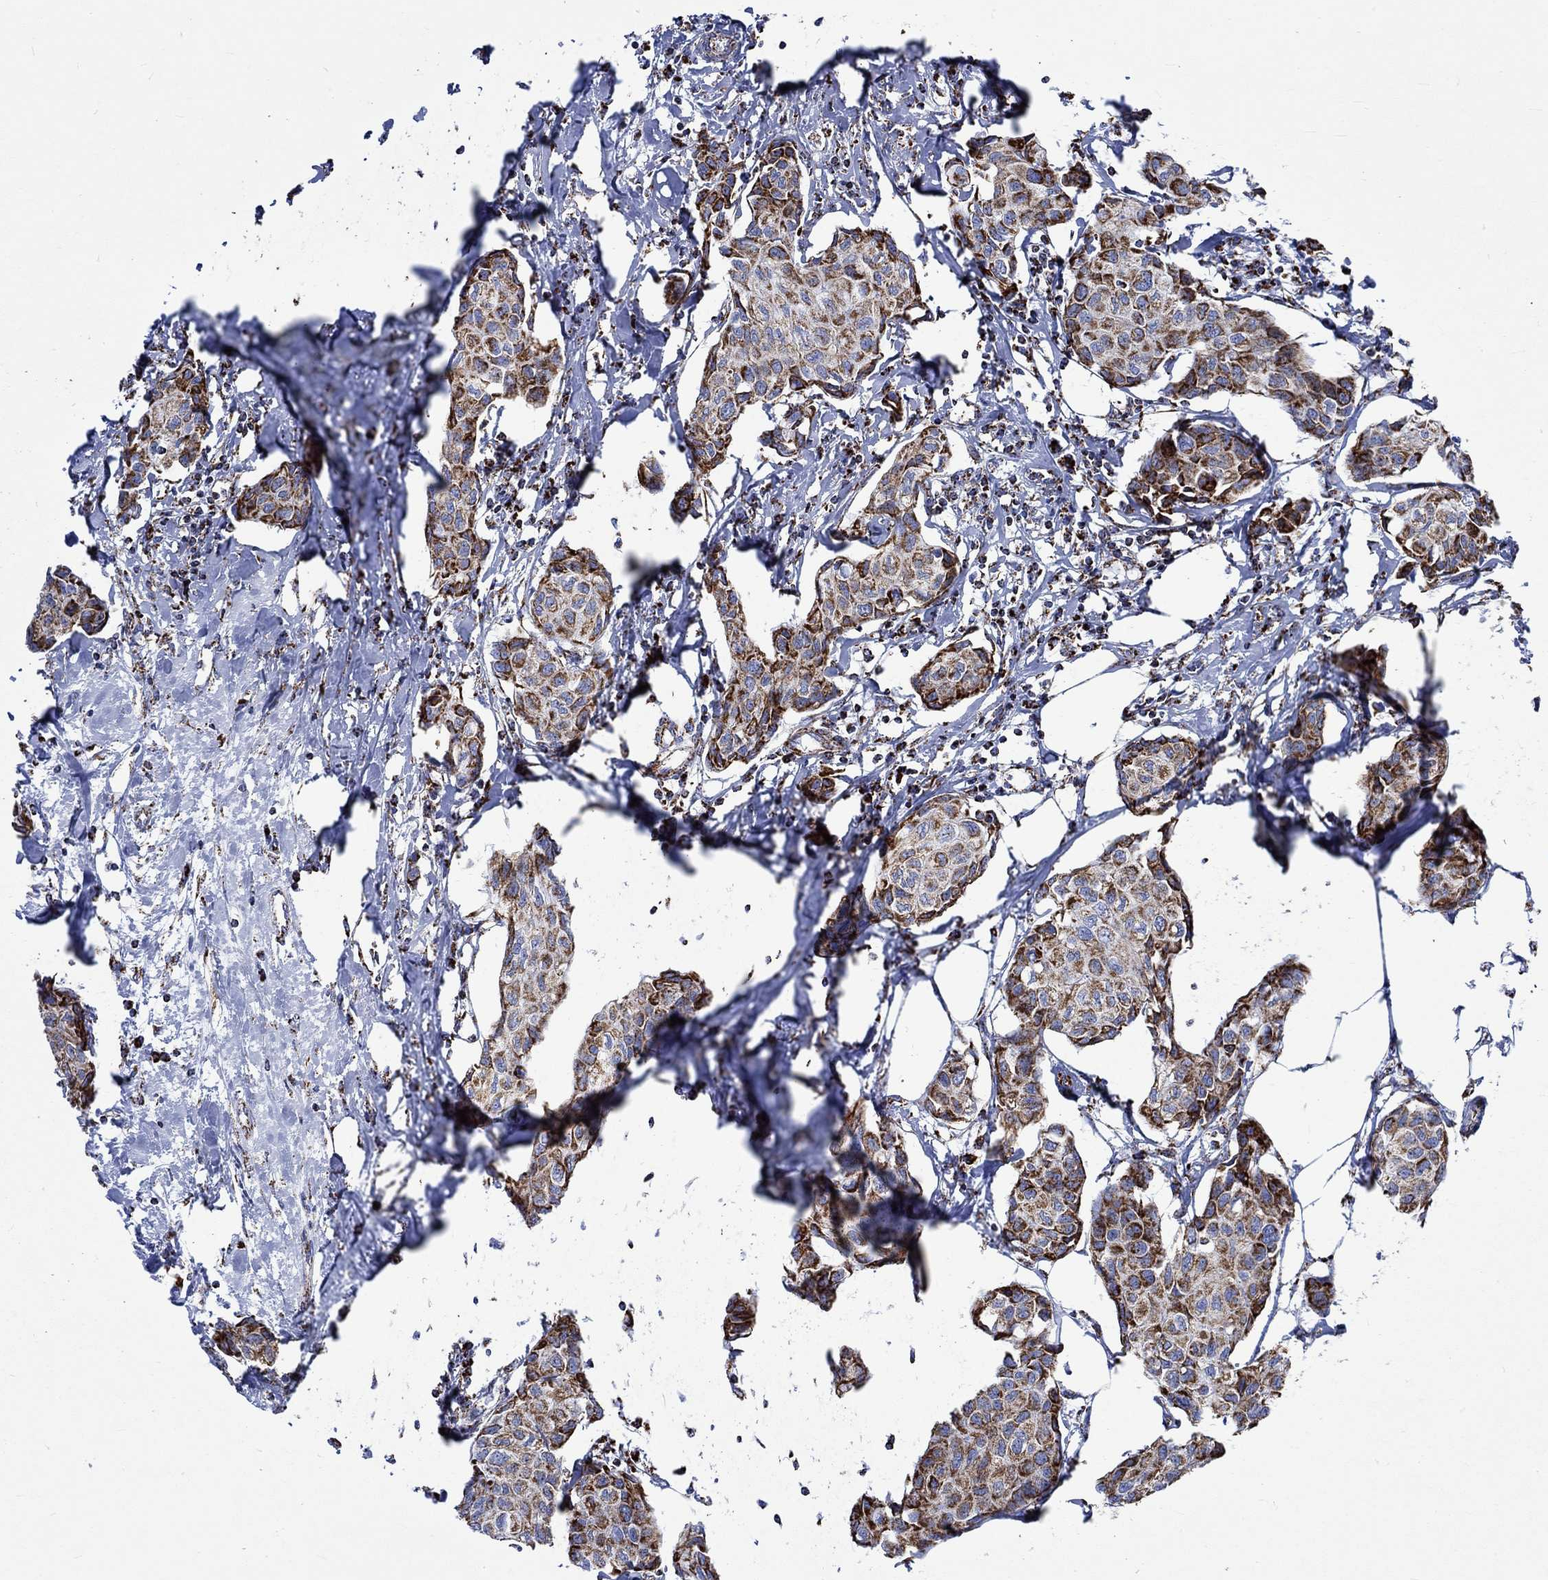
{"staining": {"intensity": "strong", "quantity": ">75%", "location": "cytoplasmic/membranous"}, "tissue": "breast cancer", "cell_type": "Tumor cells", "image_type": "cancer", "snomed": [{"axis": "morphology", "description": "Duct carcinoma"}, {"axis": "topography", "description": "Breast"}], "caption": "Immunohistochemical staining of breast invasive ductal carcinoma reveals high levels of strong cytoplasmic/membranous protein staining in about >75% of tumor cells.", "gene": "RCE1", "patient": {"sex": "female", "age": 80}}